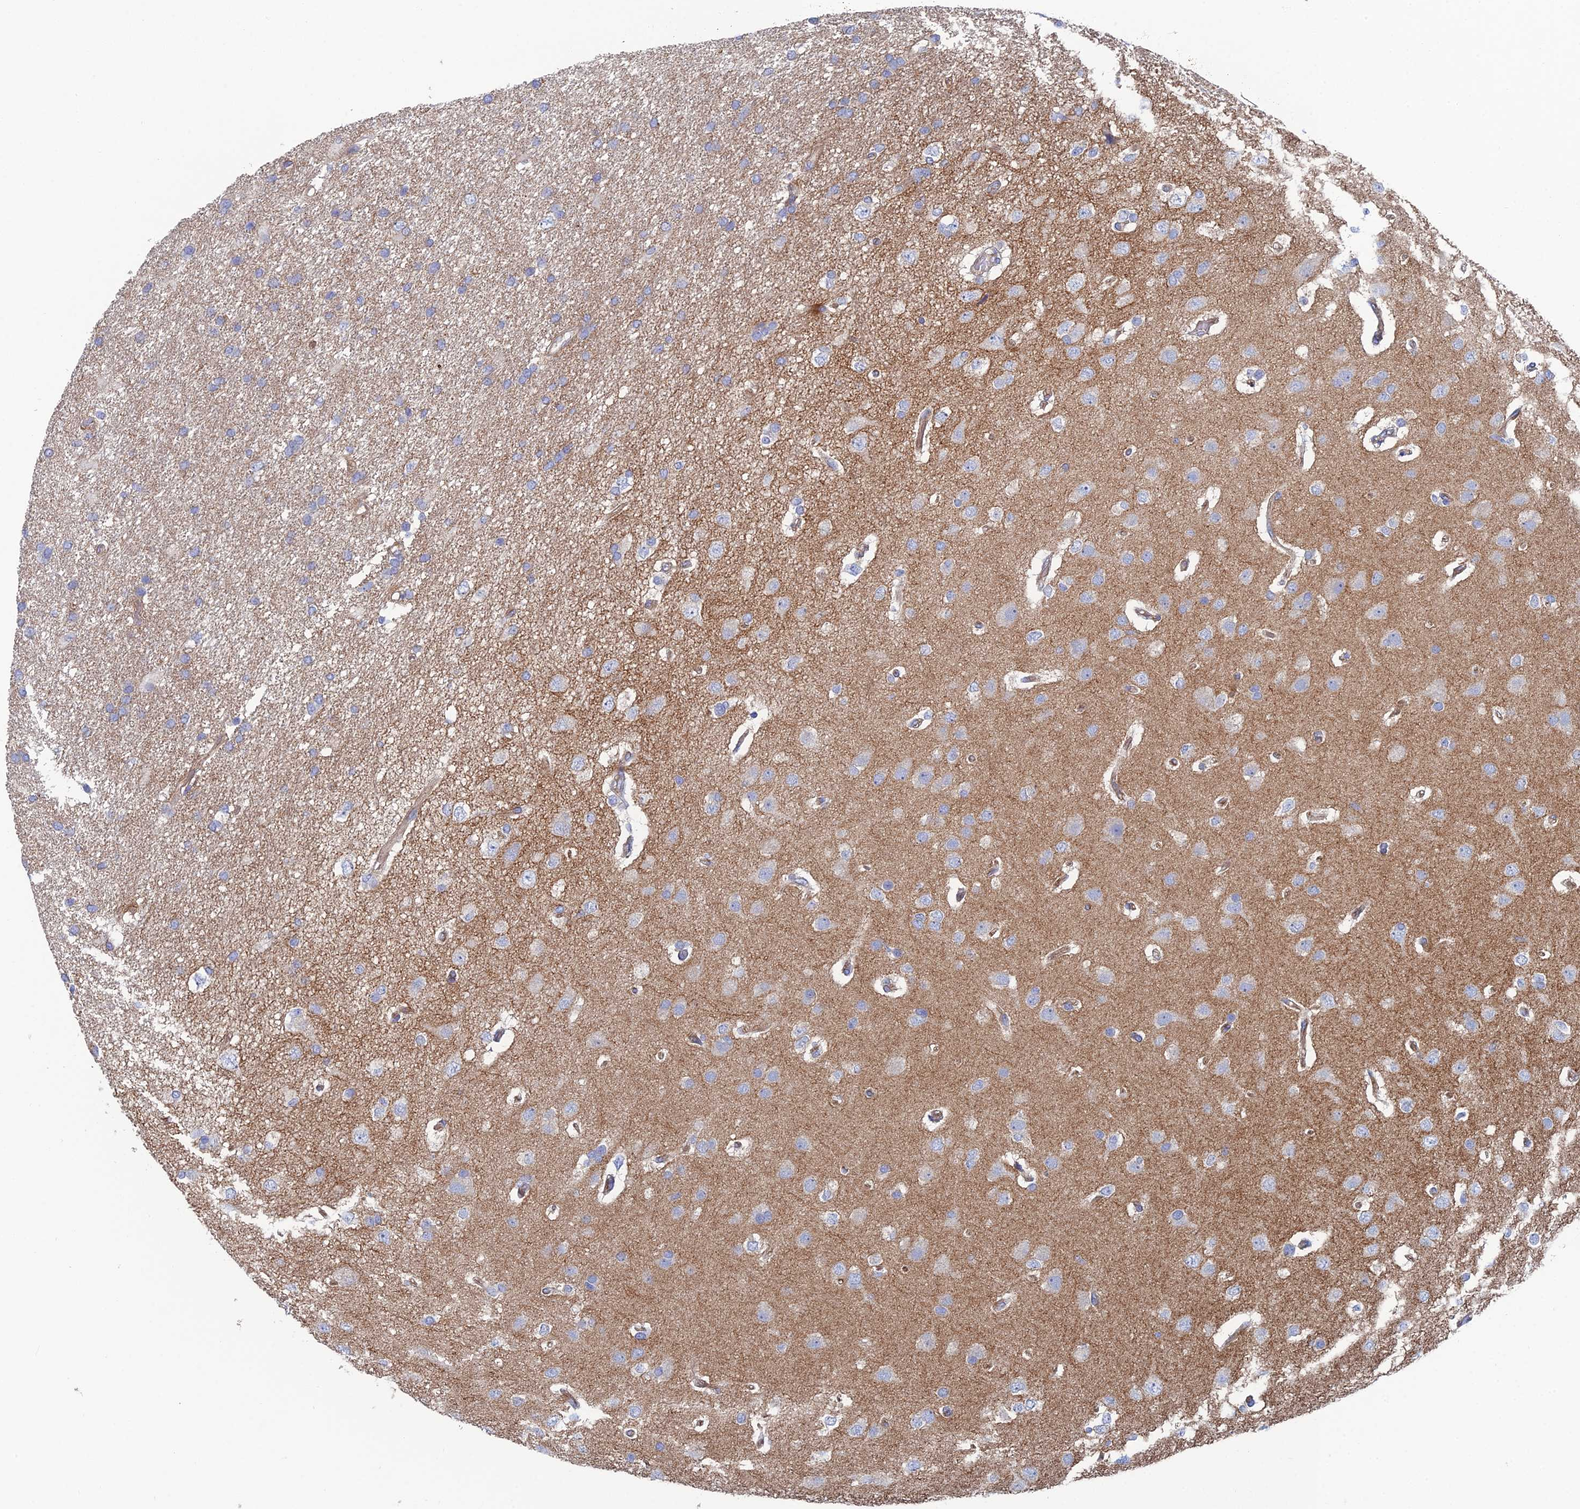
{"staining": {"intensity": "negative", "quantity": "none", "location": "none"}, "tissue": "glioma", "cell_type": "Tumor cells", "image_type": "cancer", "snomed": [{"axis": "morphology", "description": "Glioma, malignant, High grade"}, {"axis": "topography", "description": "Brain"}], "caption": "The histopathology image reveals no staining of tumor cells in glioma.", "gene": "SNX11", "patient": {"sex": "male", "age": 77}}